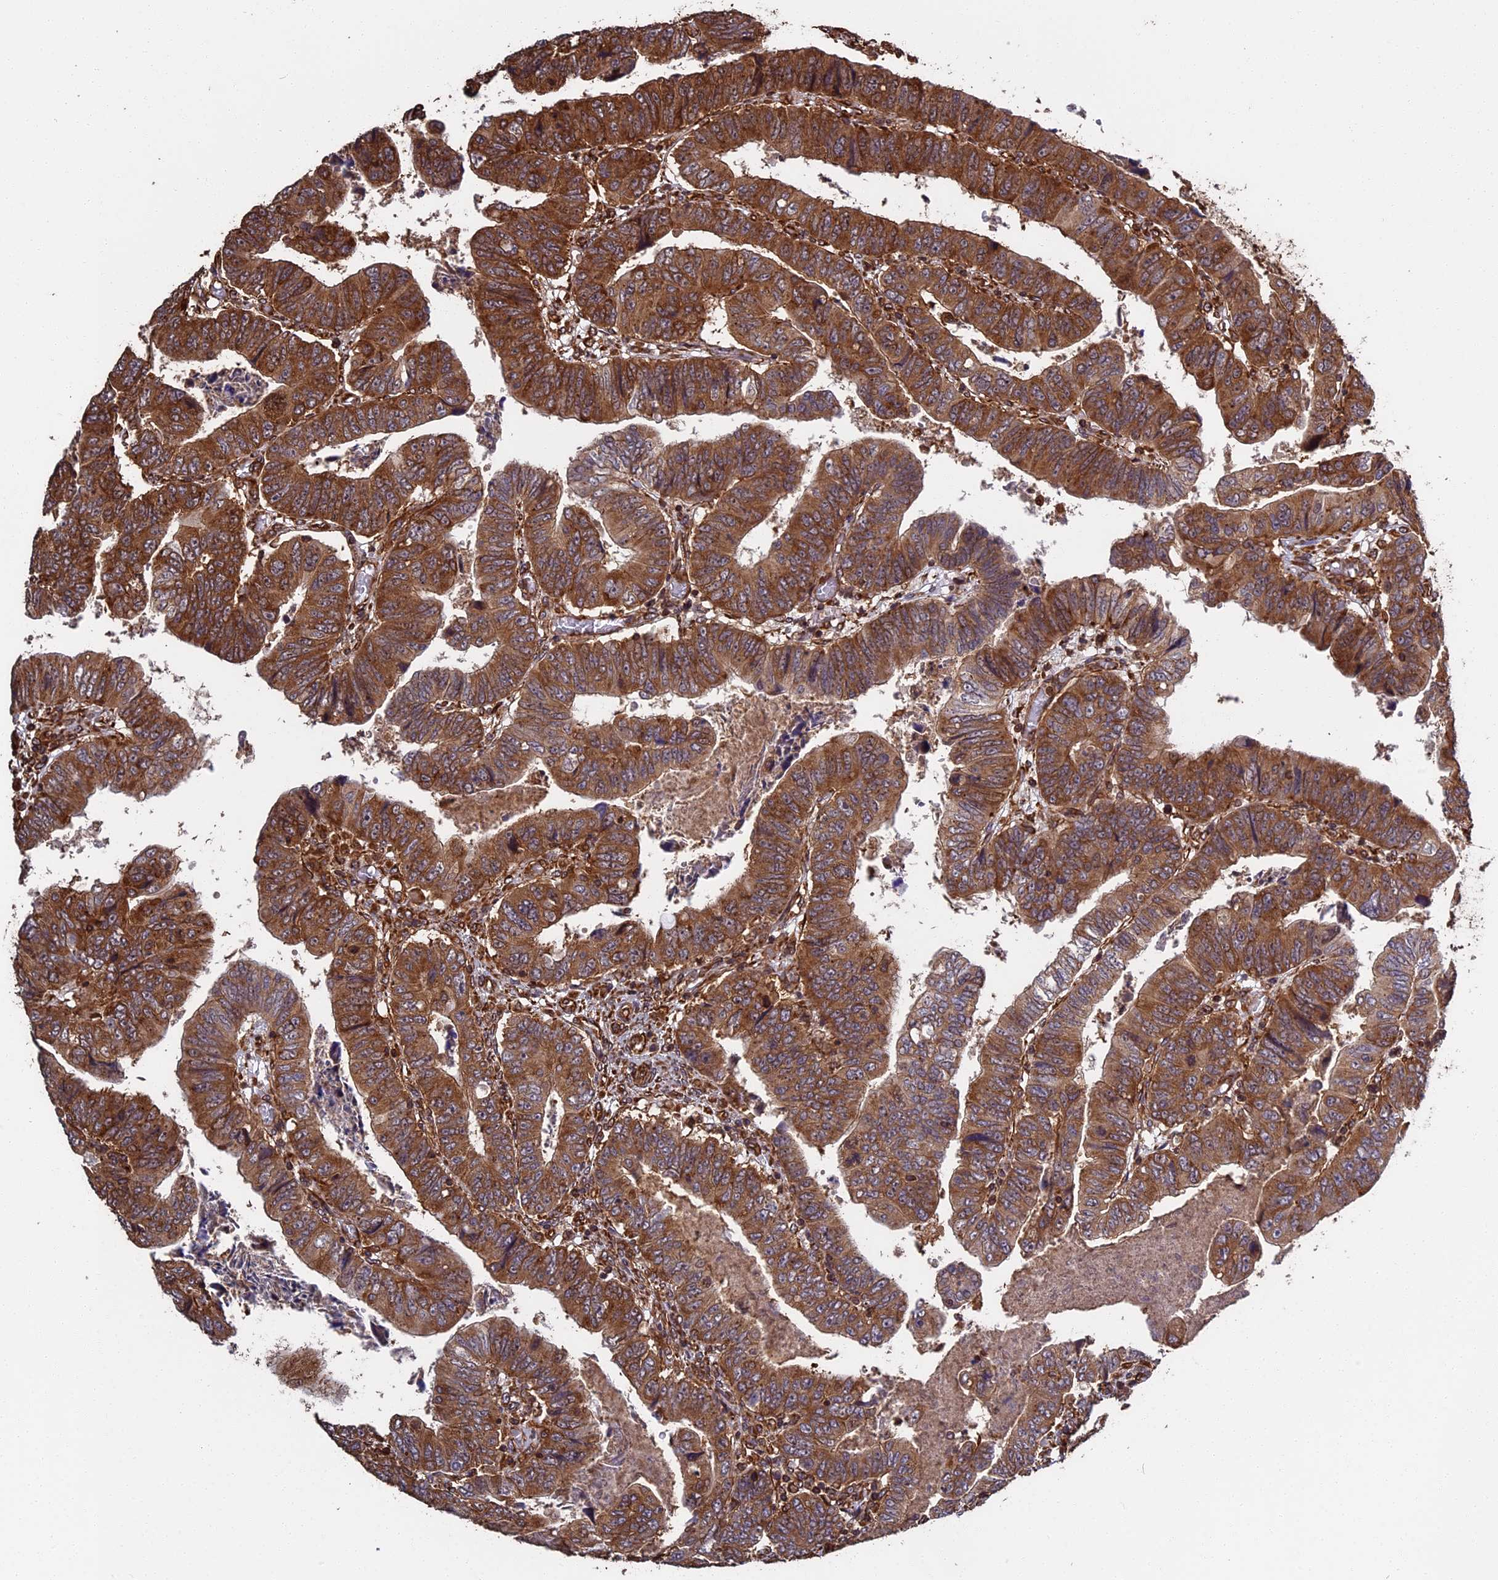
{"staining": {"intensity": "strong", "quantity": ">75%", "location": "cytoplasmic/membranous"}, "tissue": "colorectal cancer", "cell_type": "Tumor cells", "image_type": "cancer", "snomed": [{"axis": "morphology", "description": "Normal tissue, NOS"}, {"axis": "morphology", "description": "Adenocarcinoma, NOS"}, {"axis": "topography", "description": "Rectum"}], "caption": "Colorectal adenocarcinoma was stained to show a protein in brown. There is high levels of strong cytoplasmic/membranous expression in approximately >75% of tumor cells.", "gene": "CCDC124", "patient": {"sex": "female", "age": 65}}